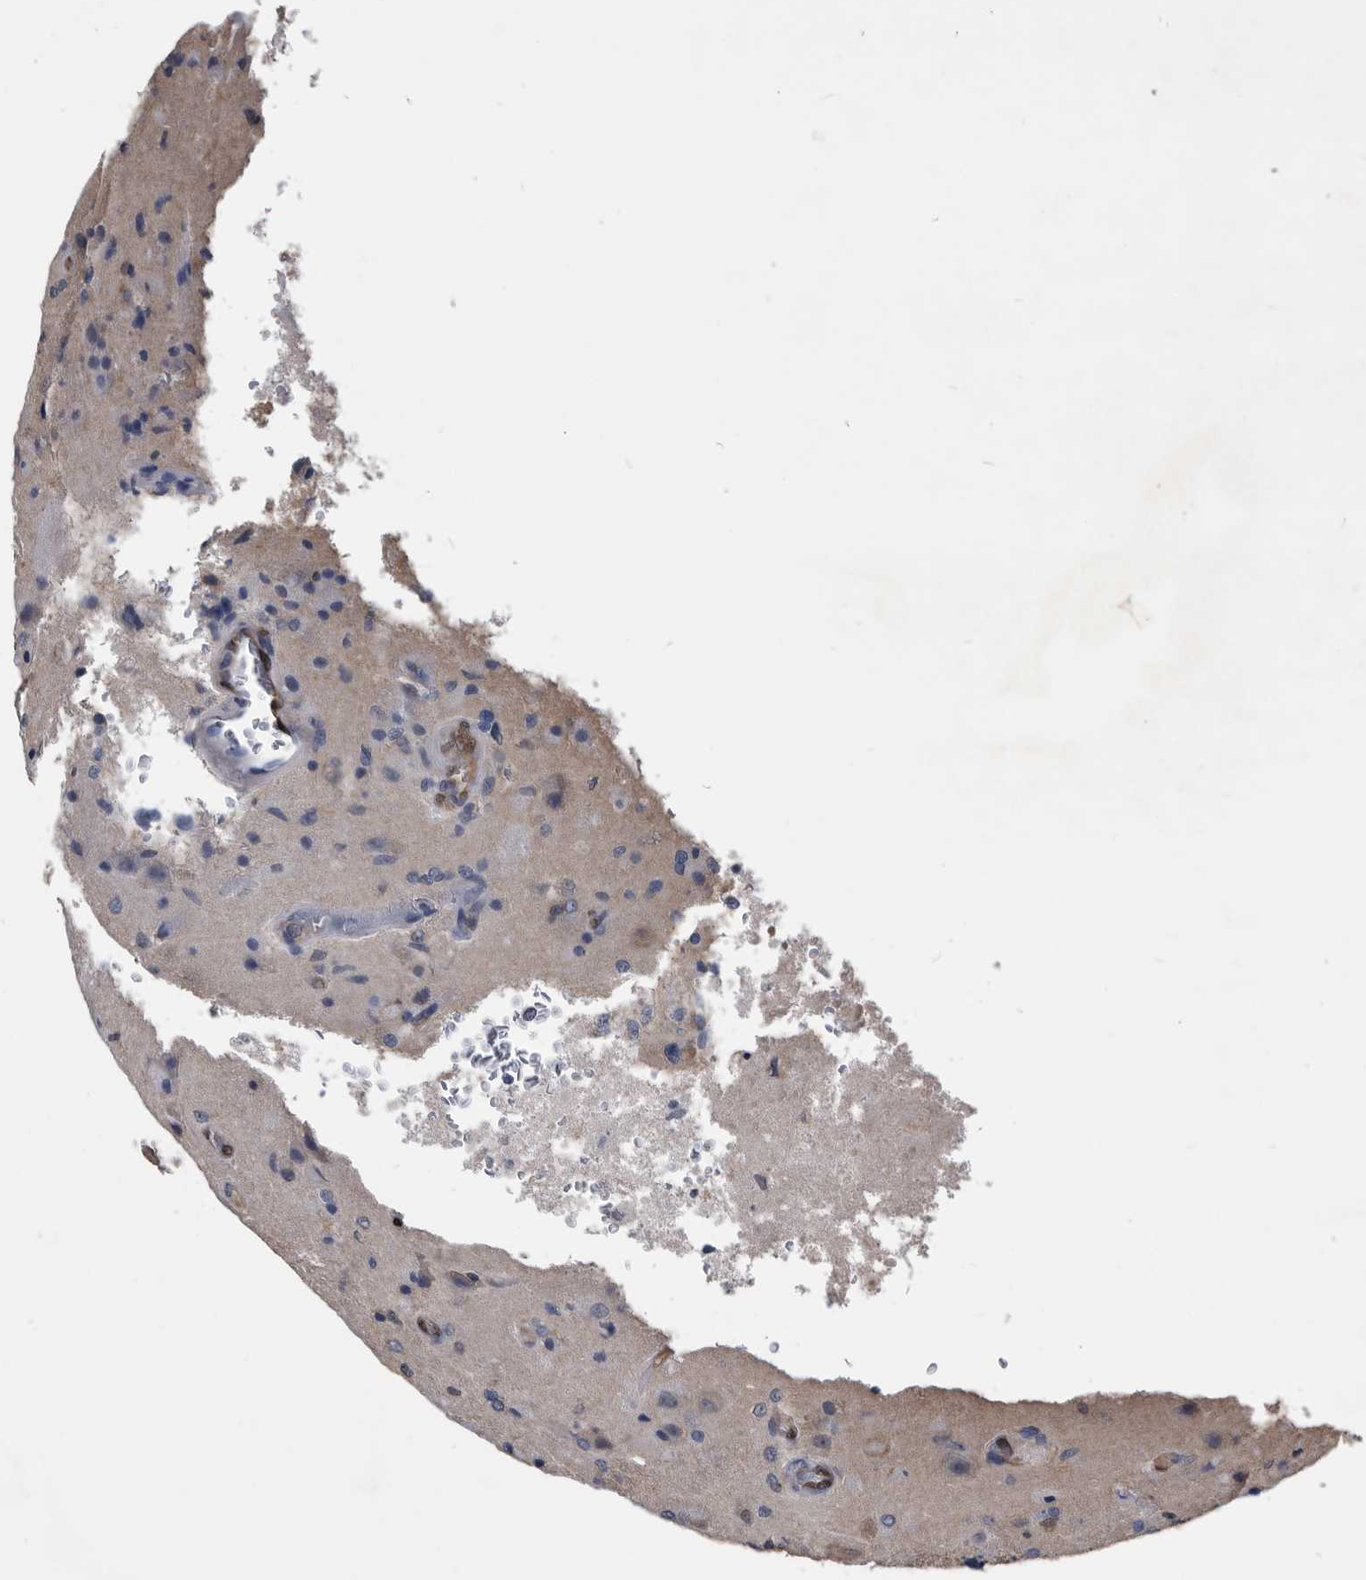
{"staining": {"intensity": "negative", "quantity": "none", "location": "none"}, "tissue": "glioma", "cell_type": "Tumor cells", "image_type": "cancer", "snomed": [{"axis": "morphology", "description": "Normal tissue, NOS"}, {"axis": "morphology", "description": "Glioma, malignant, High grade"}, {"axis": "topography", "description": "Cerebral cortex"}], "caption": "Immunohistochemistry image of neoplastic tissue: human glioma stained with DAB (3,3'-diaminobenzidine) displays no significant protein staining in tumor cells. (DAB (3,3'-diaminobenzidine) immunohistochemistry with hematoxylin counter stain).", "gene": "PDXK", "patient": {"sex": "male", "age": 77}}